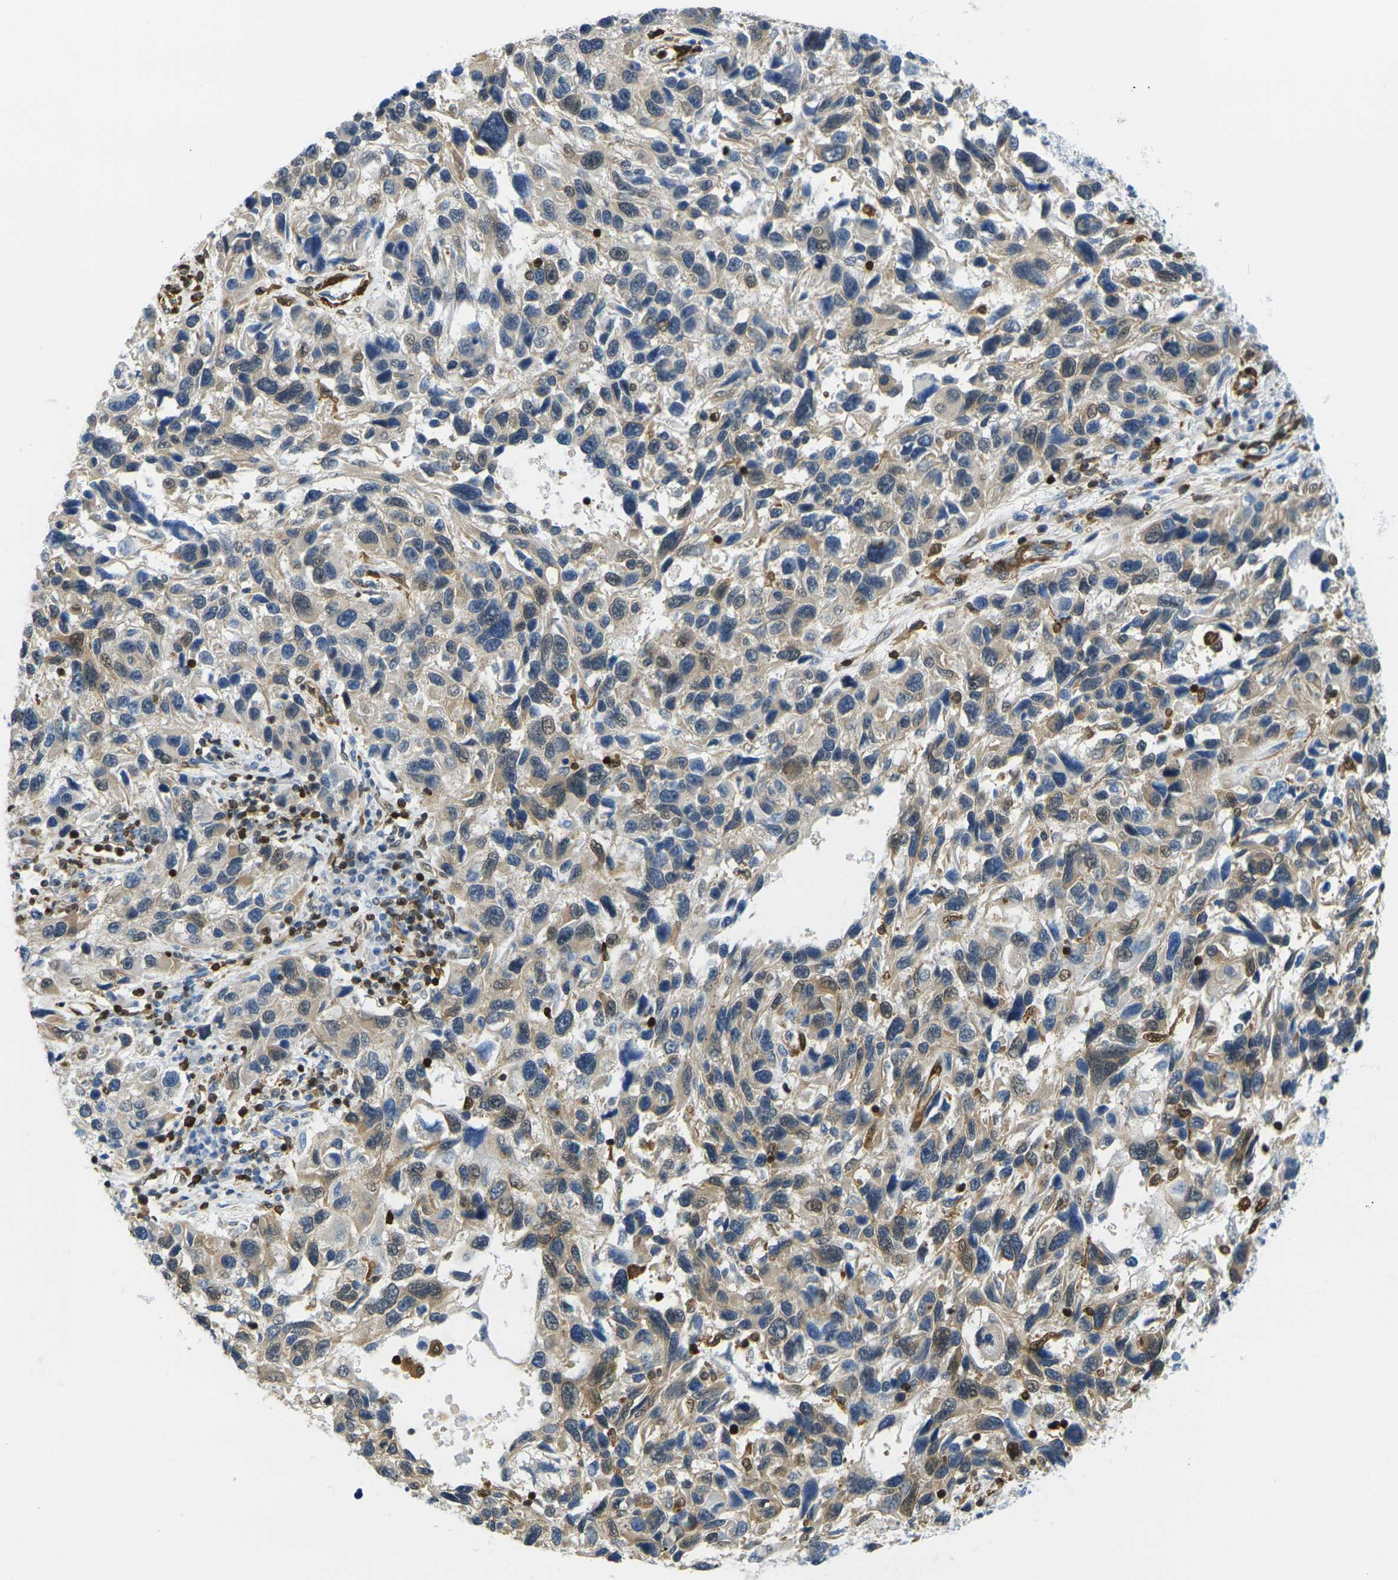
{"staining": {"intensity": "weak", "quantity": "25%-75%", "location": "cytoplasmic/membranous"}, "tissue": "melanoma", "cell_type": "Tumor cells", "image_type": "cancer", "snomed": [{"axis": "morphology", "description": "Malignant melanoma, NOS"}, {"axis": "topography", "description": "Skin"}], "caption": "Immunohistochemistry (IHC) staining of malignant melanoma, which shows low levels of weak cytoplasmic/membranous positivity in approximately 25%-75% of tumor cells indicating weak cytoplasmic/membranous protein staining. The staining was performed using DAB (3,3'-diaminobenzidine) (brown) for protein detection and nuclei were counterstained in hematoxylin (blue).", "gene": "LASP1", "patient": {"sex": "male", "age": 53}}